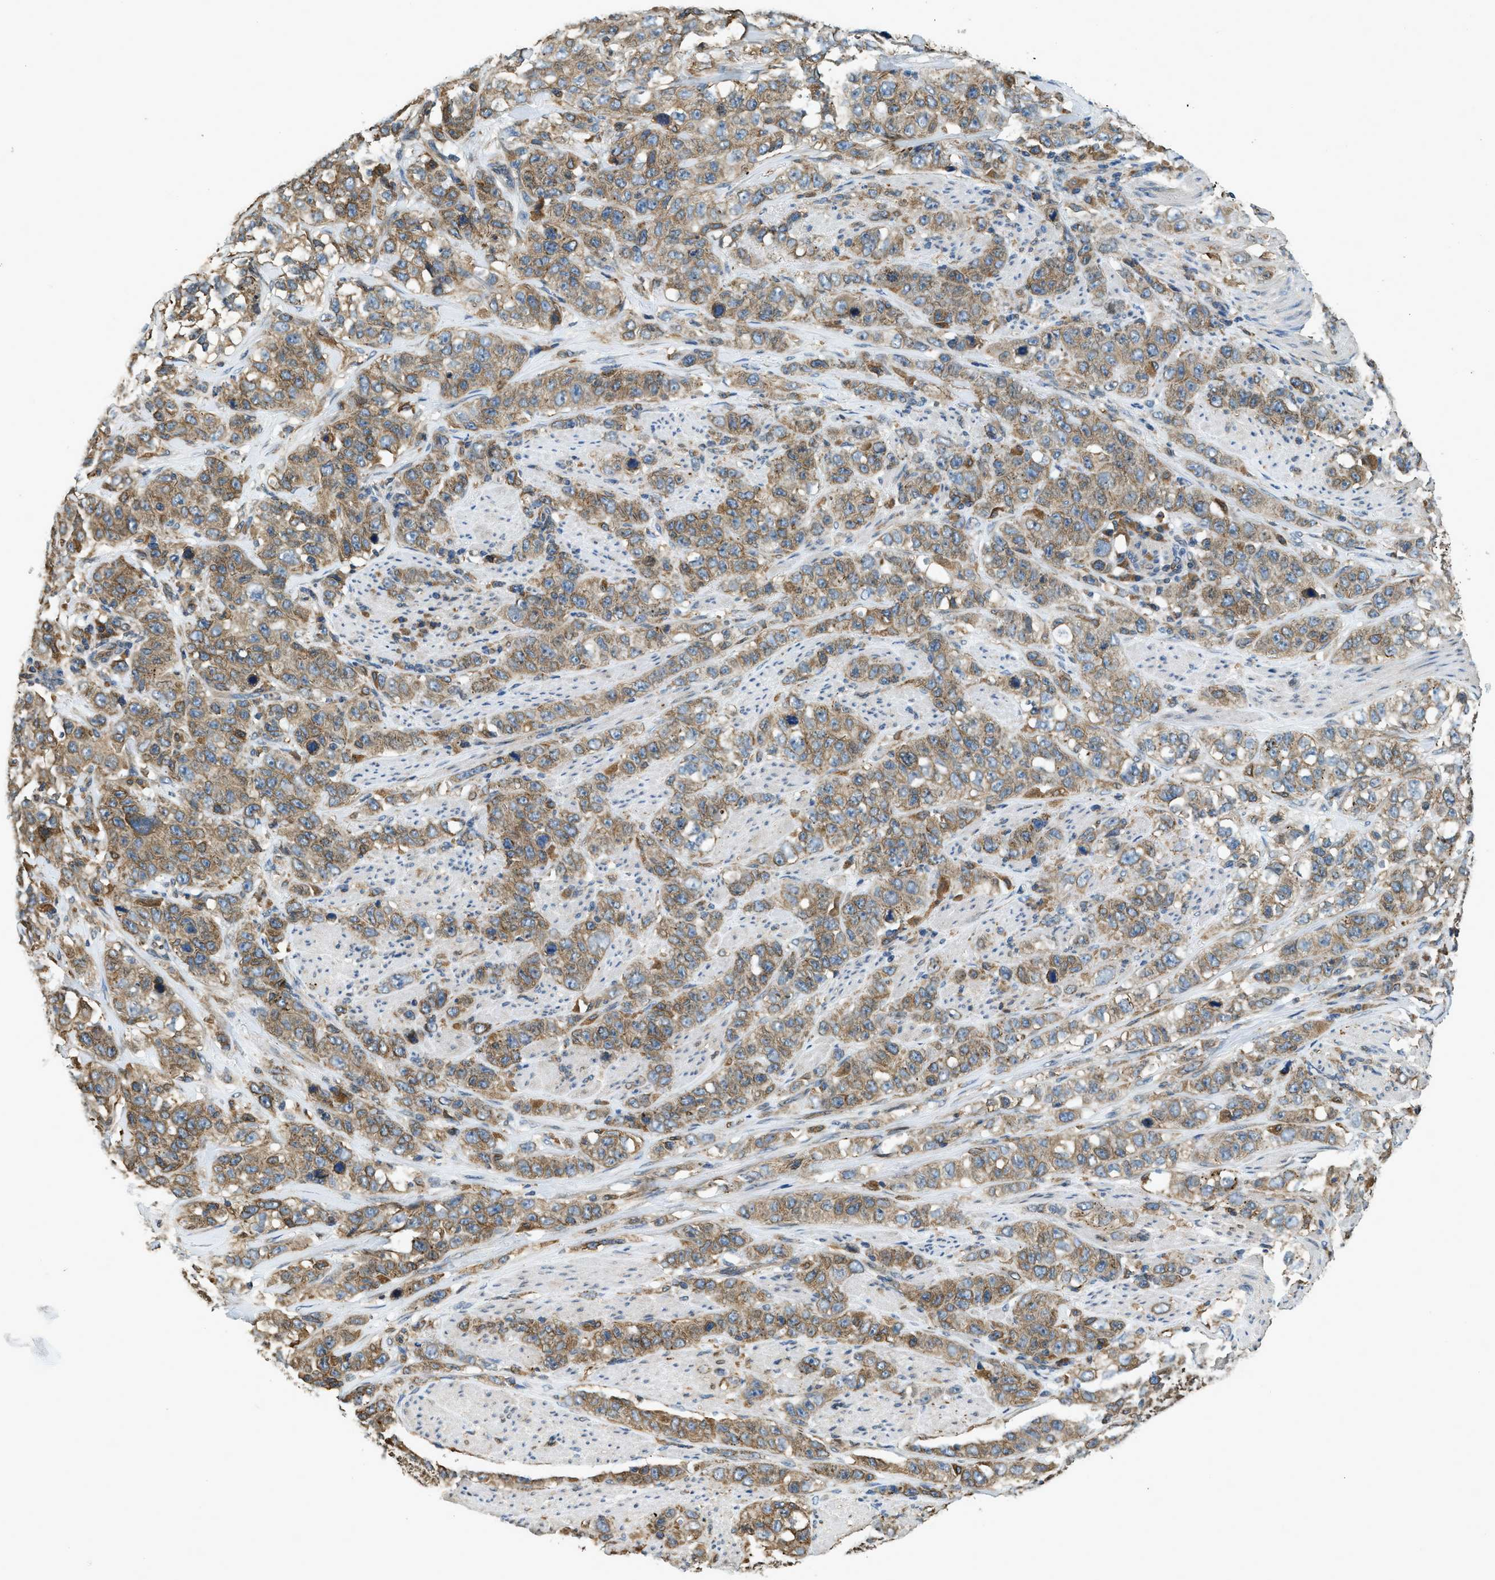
{"staining": {"intensity": "moderate", "quantity": ">75%", "location": "cytoplasmic/membranous"}, "tissue": "stomach cancer", "cell_type": "Tumor cells", "image_type": "cancer", "snomed": [{"axis": "morphology", "description": "Adenocarcinoma, NOS"}, {"axis": "topography", "description": "Stomach"}], "caption": "This image reveals stomach cancer stained with immunohistochemistry to label a protein in brown. The cytoplasmic/membranous of tumor cells show moderate positivity for the protein. Nuclei are counter-stained blue.", "gene": "BCAP31", "patient": {"sex": "male", "age": 48}}